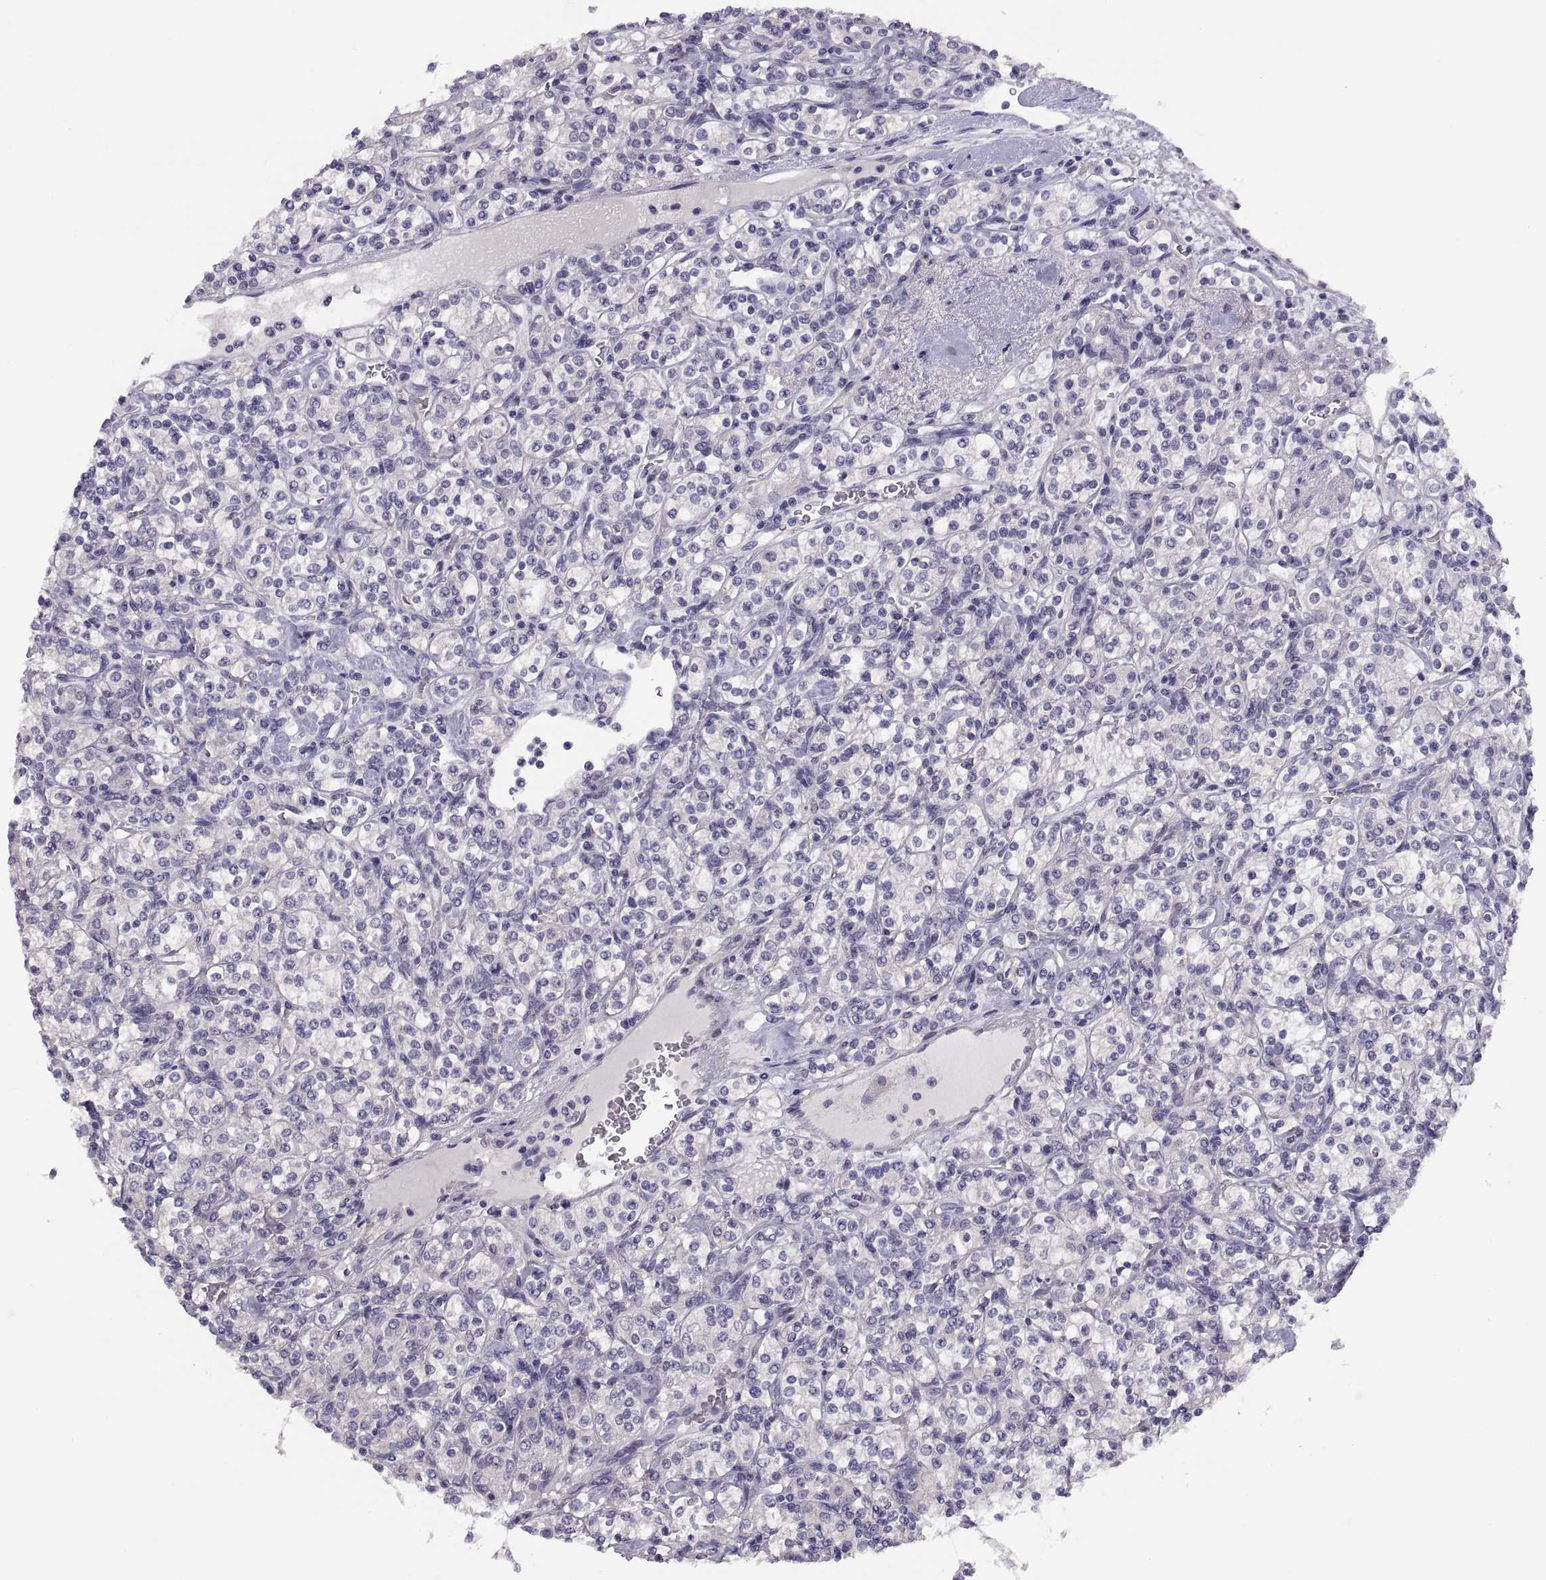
{"staining": {"intensity": "negative", "quantity": "none", "location": "none"}, "tissue": "renal cancer", "cell_type": "Tumor cells", "image_type": "cancer", "snomed": [{"axis": "morphology", "description": "Adenocarcinoma, NOS"}, {"axis": "topography", "description": "Kidney"}], "caption": "IHC of human renal cancer demonstrates no staining in tumor cells.", "gene": "STRC", "patient": {"sex": "male", "age": 77}}